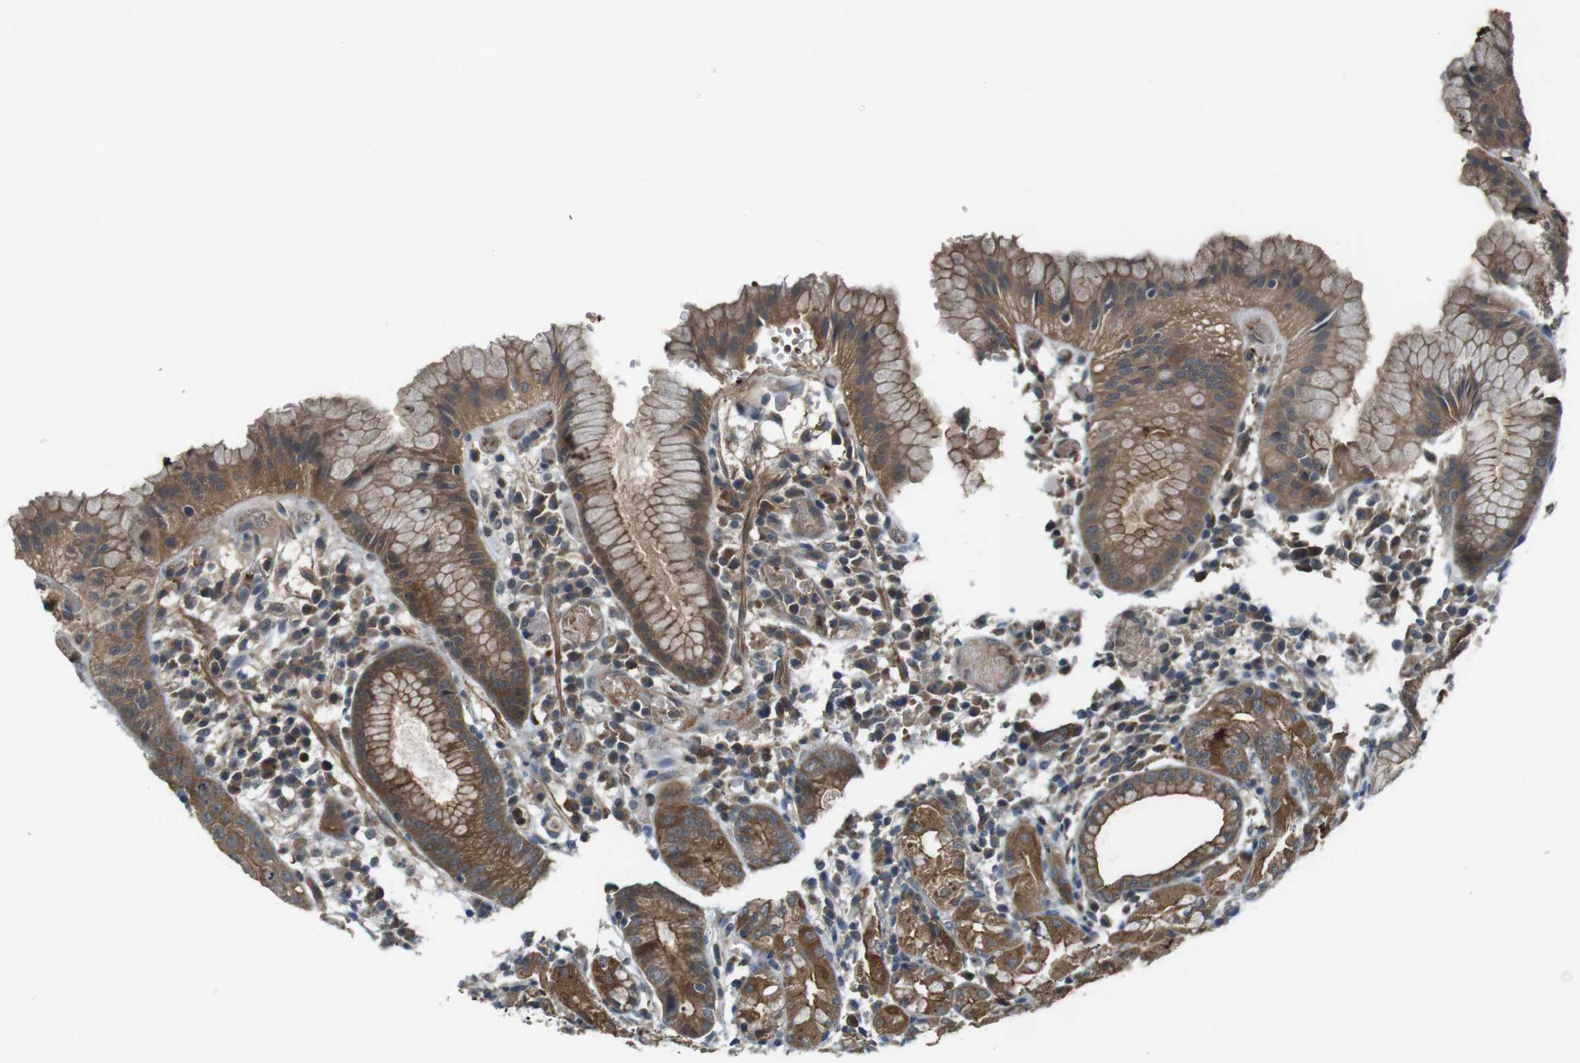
{"staining": {"intensity": "moderate", "quantity": ">75%", "location": "cytoplasmic/membranous"}, "tissue": "stomach", "cell_type": "Glandular cells", "image_type": "normal", "snomed": [{"axis": "morphology", "description": "Normal tissue, NOS"}, {"axis": "topography", "description": "Stomach"}, {"axis": "topography", "description": "Stomach, lower"}], "caption": "Glandular cells show moderate cytoplasmic/membranous positivity in approximately >75% of cells in benign stomach. (Stains: DAB (3,3'-diaminobenzidine) in brown, nuclei in blue, Microscopy: brightfield microscopy at high magnification).", "gene": "LRRC3B", "patient": {"sex": "female", "age": 75}}